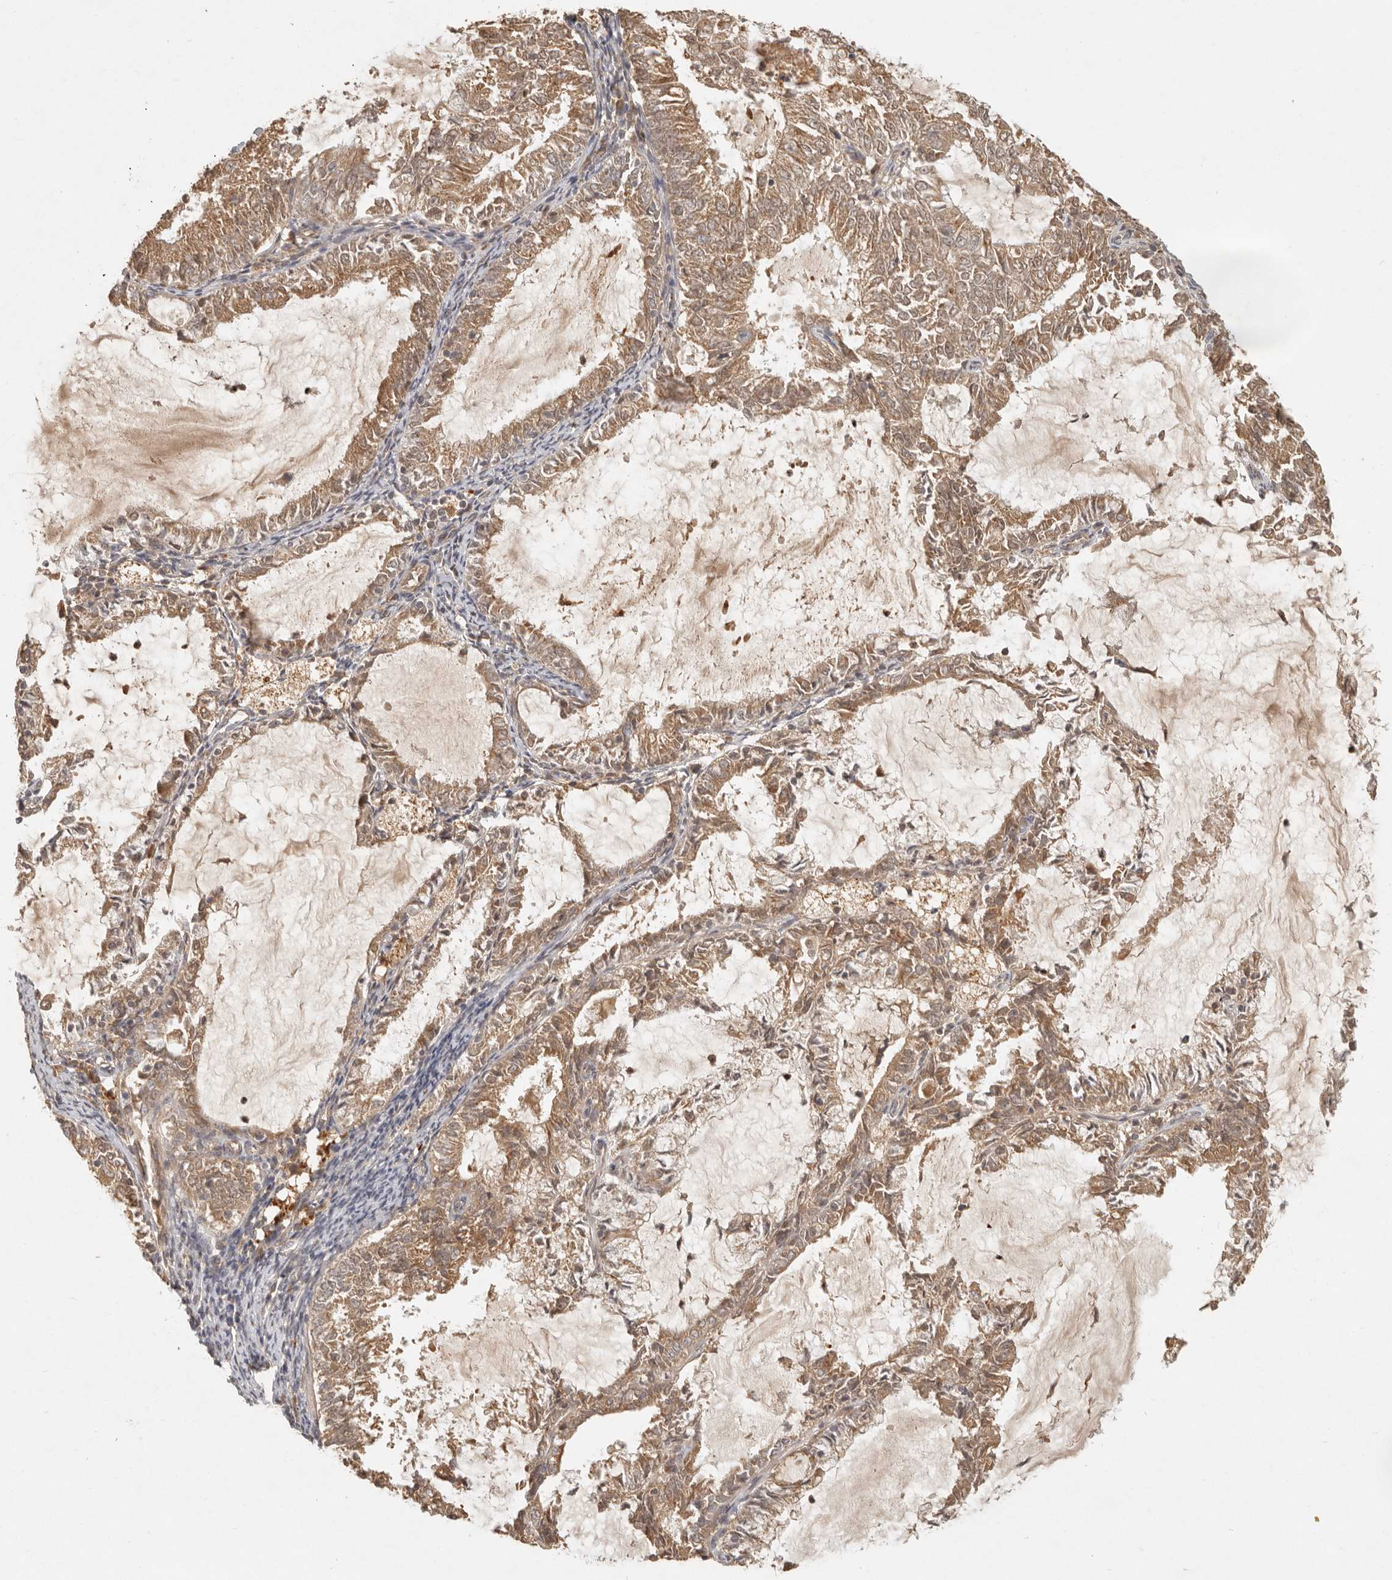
{"staining": {"intensity": "moderate", "quantity": ">75%", "location": "cytoplasmic/membranous"}, "tissue": "endometrial cancer", "cell_type": "Tumor cells", "image_type": "cancer", "snomed": [{"axis": "morphology", "description": "Adenocarcinoma, NOS"}, {"axis": "topography", "description": "Endometrium"}], "caption": "Endometrial cancer (adenocarcinoma) tissue shows moderate cytoplasmic/membranous staining in approximately >75% of tumor cells, visualized by immunohistochemistry. The staining was performed using DAB (3,3'-diaminobenzidine) to visualize the protein expression in brown, while the nuclei were stained in blue with hematoxylin (Magnification: 20x).", "gene": "ANKRD61", "patient": {"sex": "female", "age": 57}}